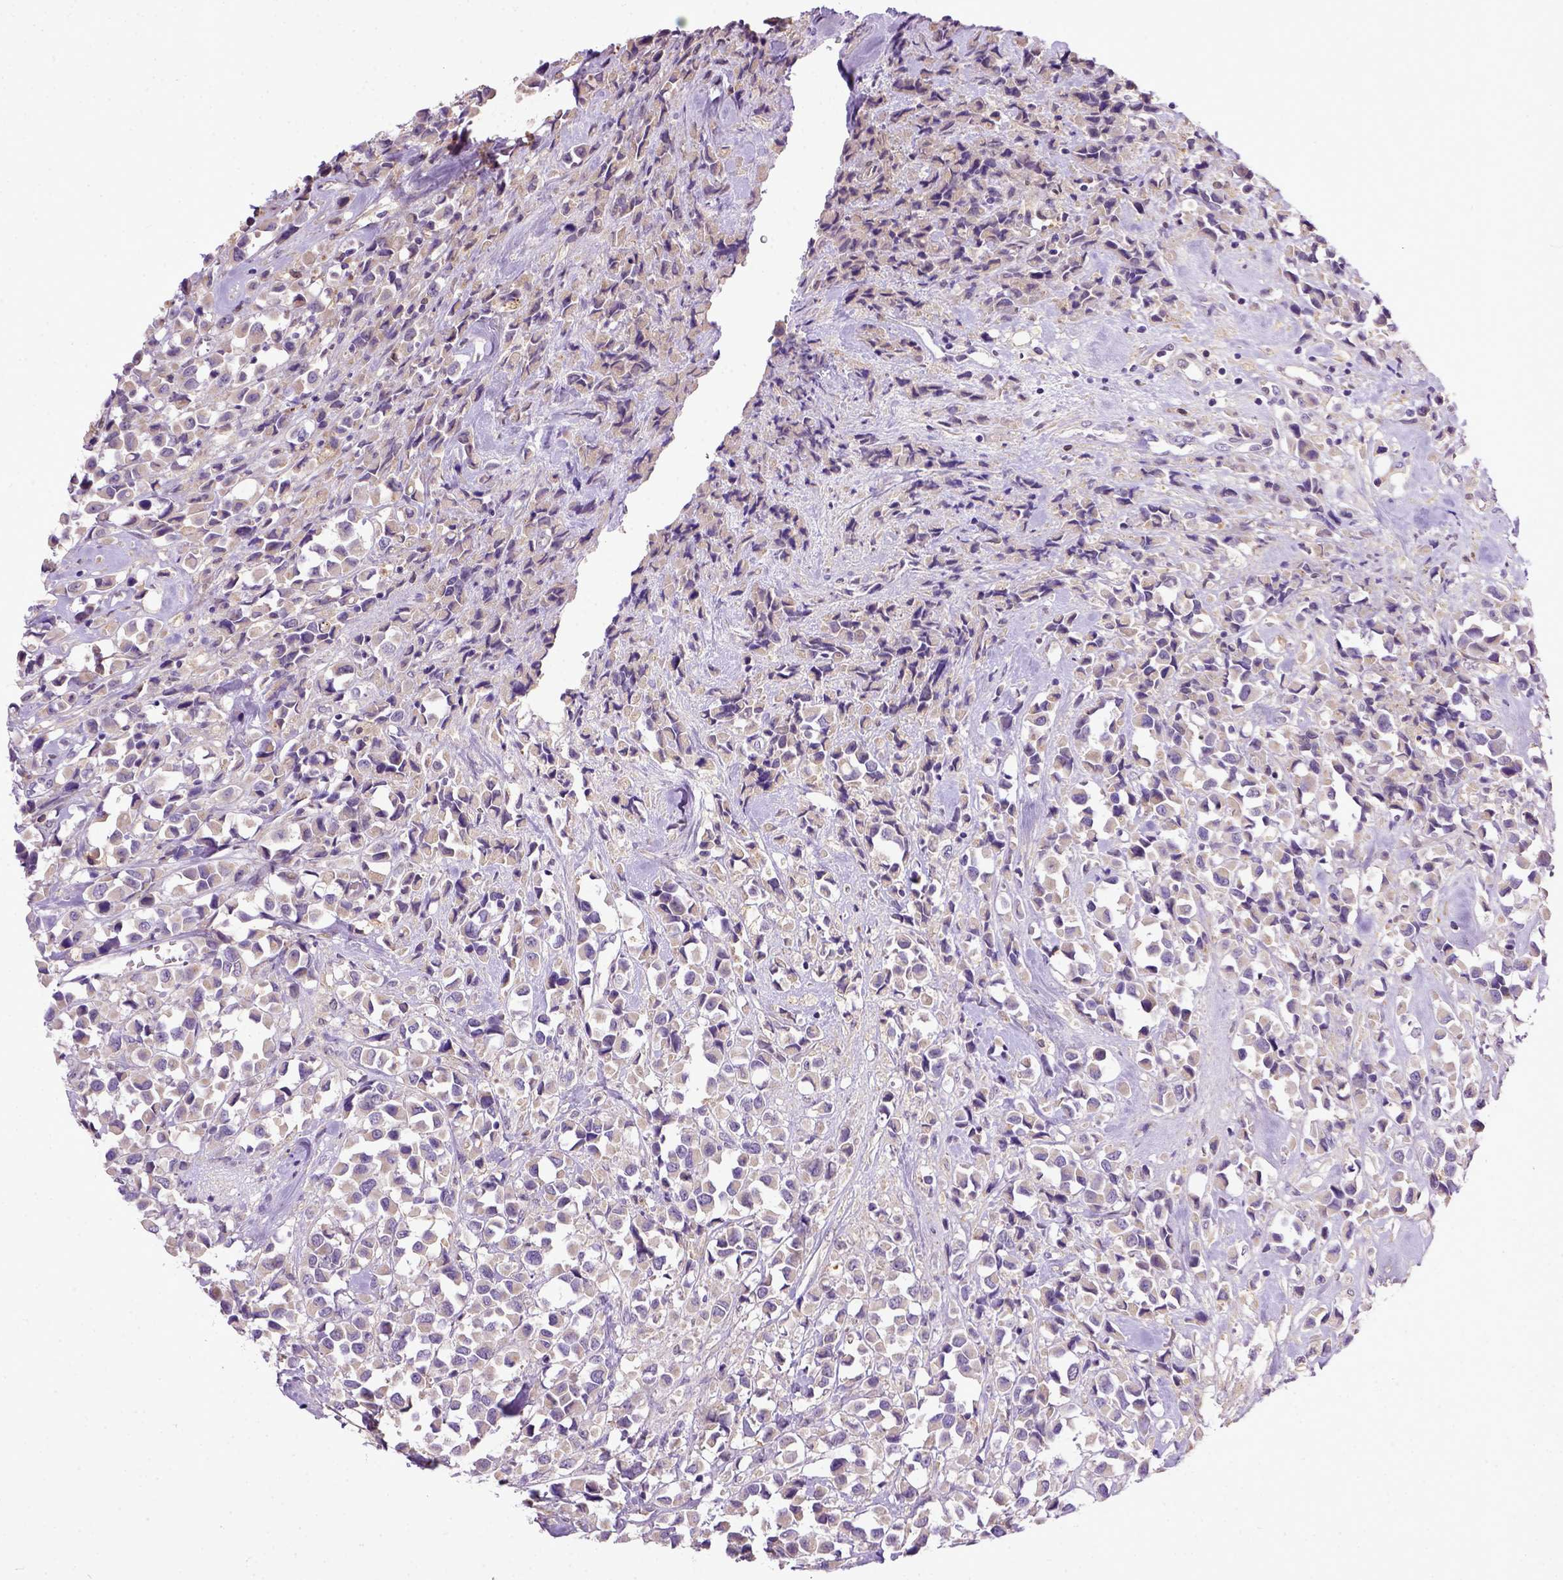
{"staining": {"intensity": "weak", "quantity": ">75%", "location": "cytoplasmic/membranous"}, "tissue": "breast cancer", "cell_type": "Tumor cells", "image_type": "cancer", "snomed": [{"axis": "morphology", "description": "Duct carcinoma"}, {"axis": "topography", "description": "Breast"}], "caption": "Immunohistochemical staining of human breast cancer (infiltrating ductal carcinoma) exhibits weak cytoplasmic/membranous protein expression in about >75% of tumor cells. (DAB IHC with brightfield microscopy, high magnification).", "gene": "DEPDC1B", "patient": {"sex": "female", "age": 61}}